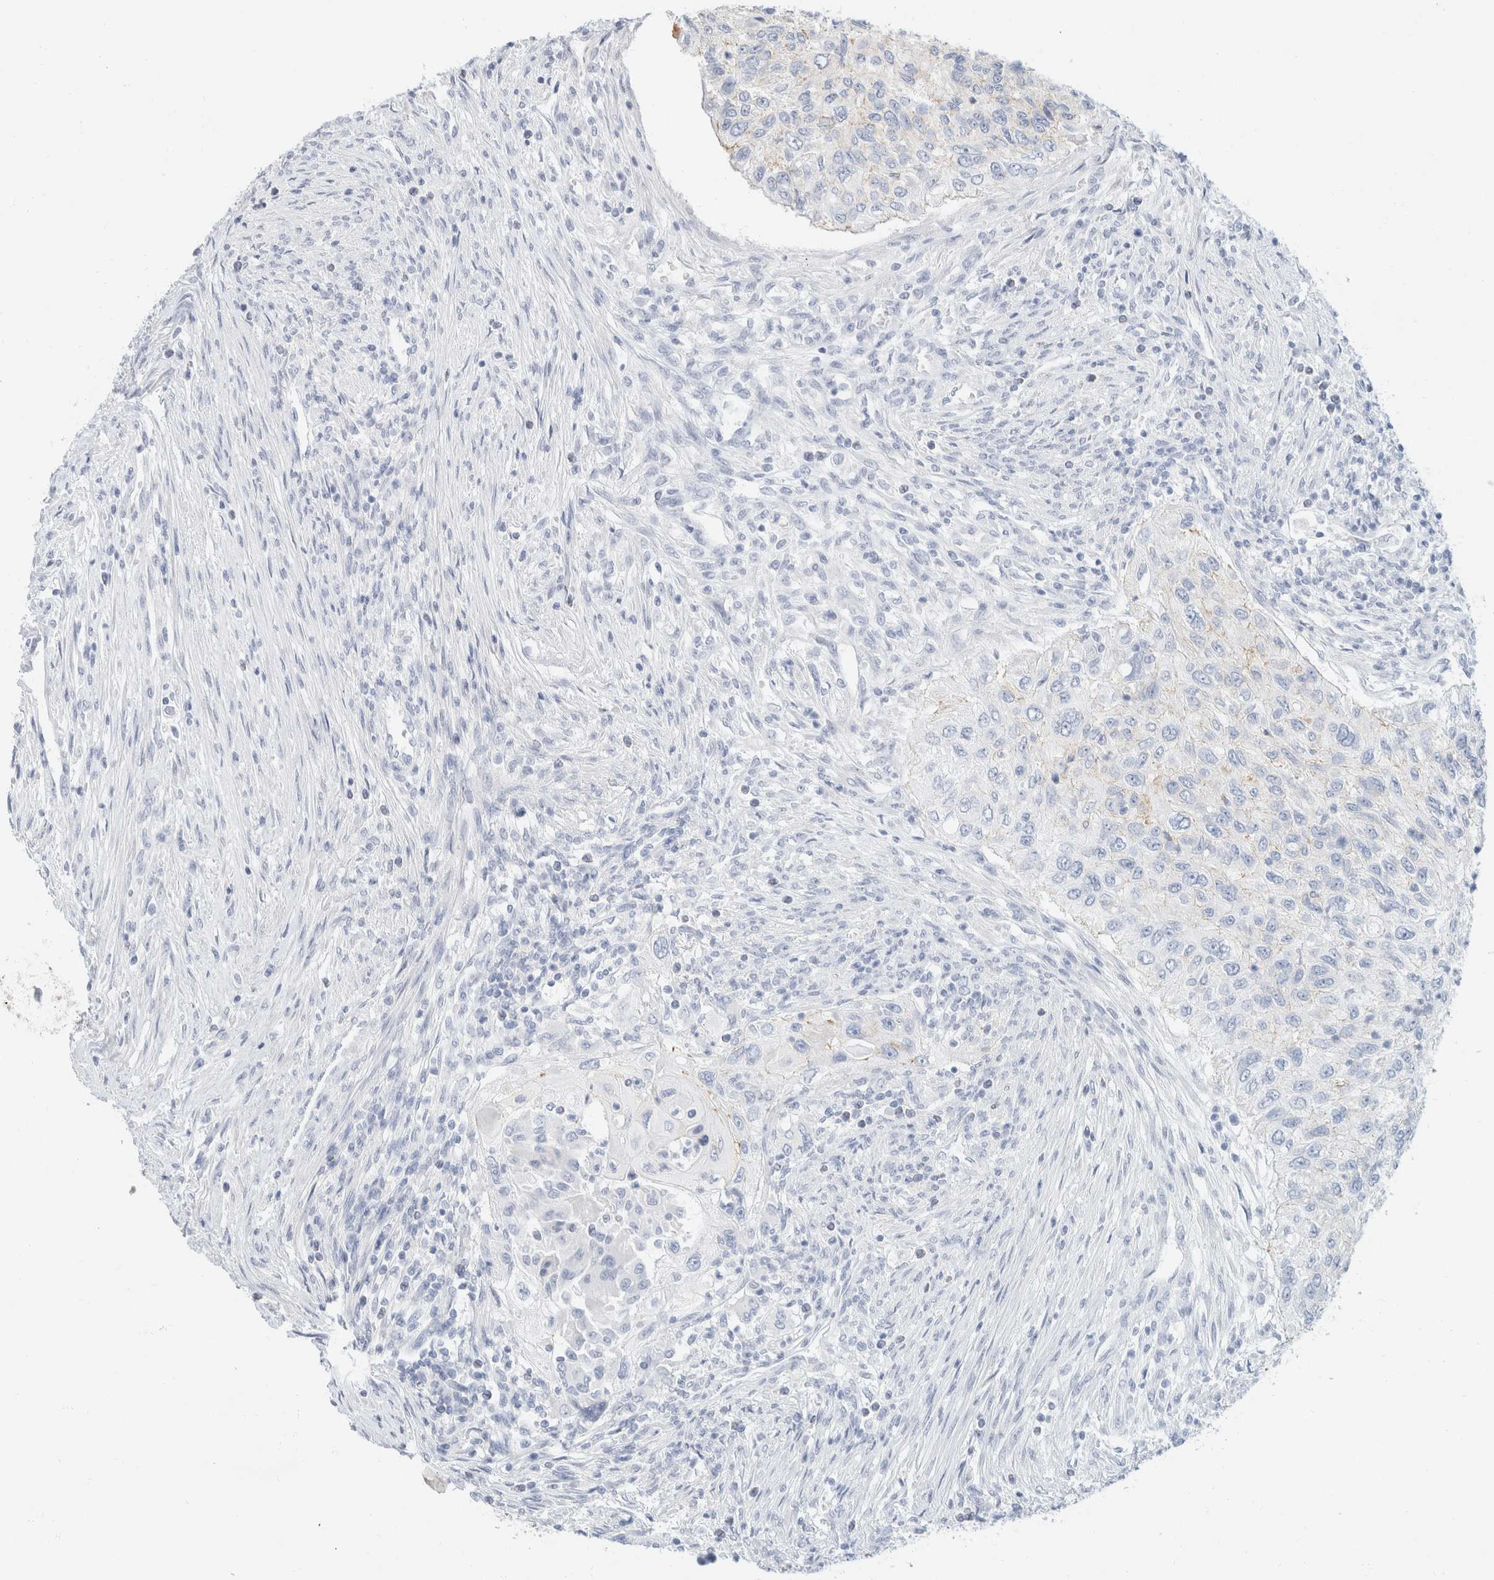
{"staining": {"intensity": "negative", "quantity": "none", "location": "none"}, "tissue": "urothelial cancer", "cell_type": "Tumor cells", "image_type": "cancer", "snomed": [{"axis": "morphology", "description": "Urothelial carcinoma, High grade"}, {"axis": "topography", "description": "Urinary bladder"}], "caption": "This is a micrograph of immunohistochemistry staining of urothelial cancer, which shows no expression in tumor cells.", "gene": "KRT20", "patient": {"sex": "female", "age": 60}}